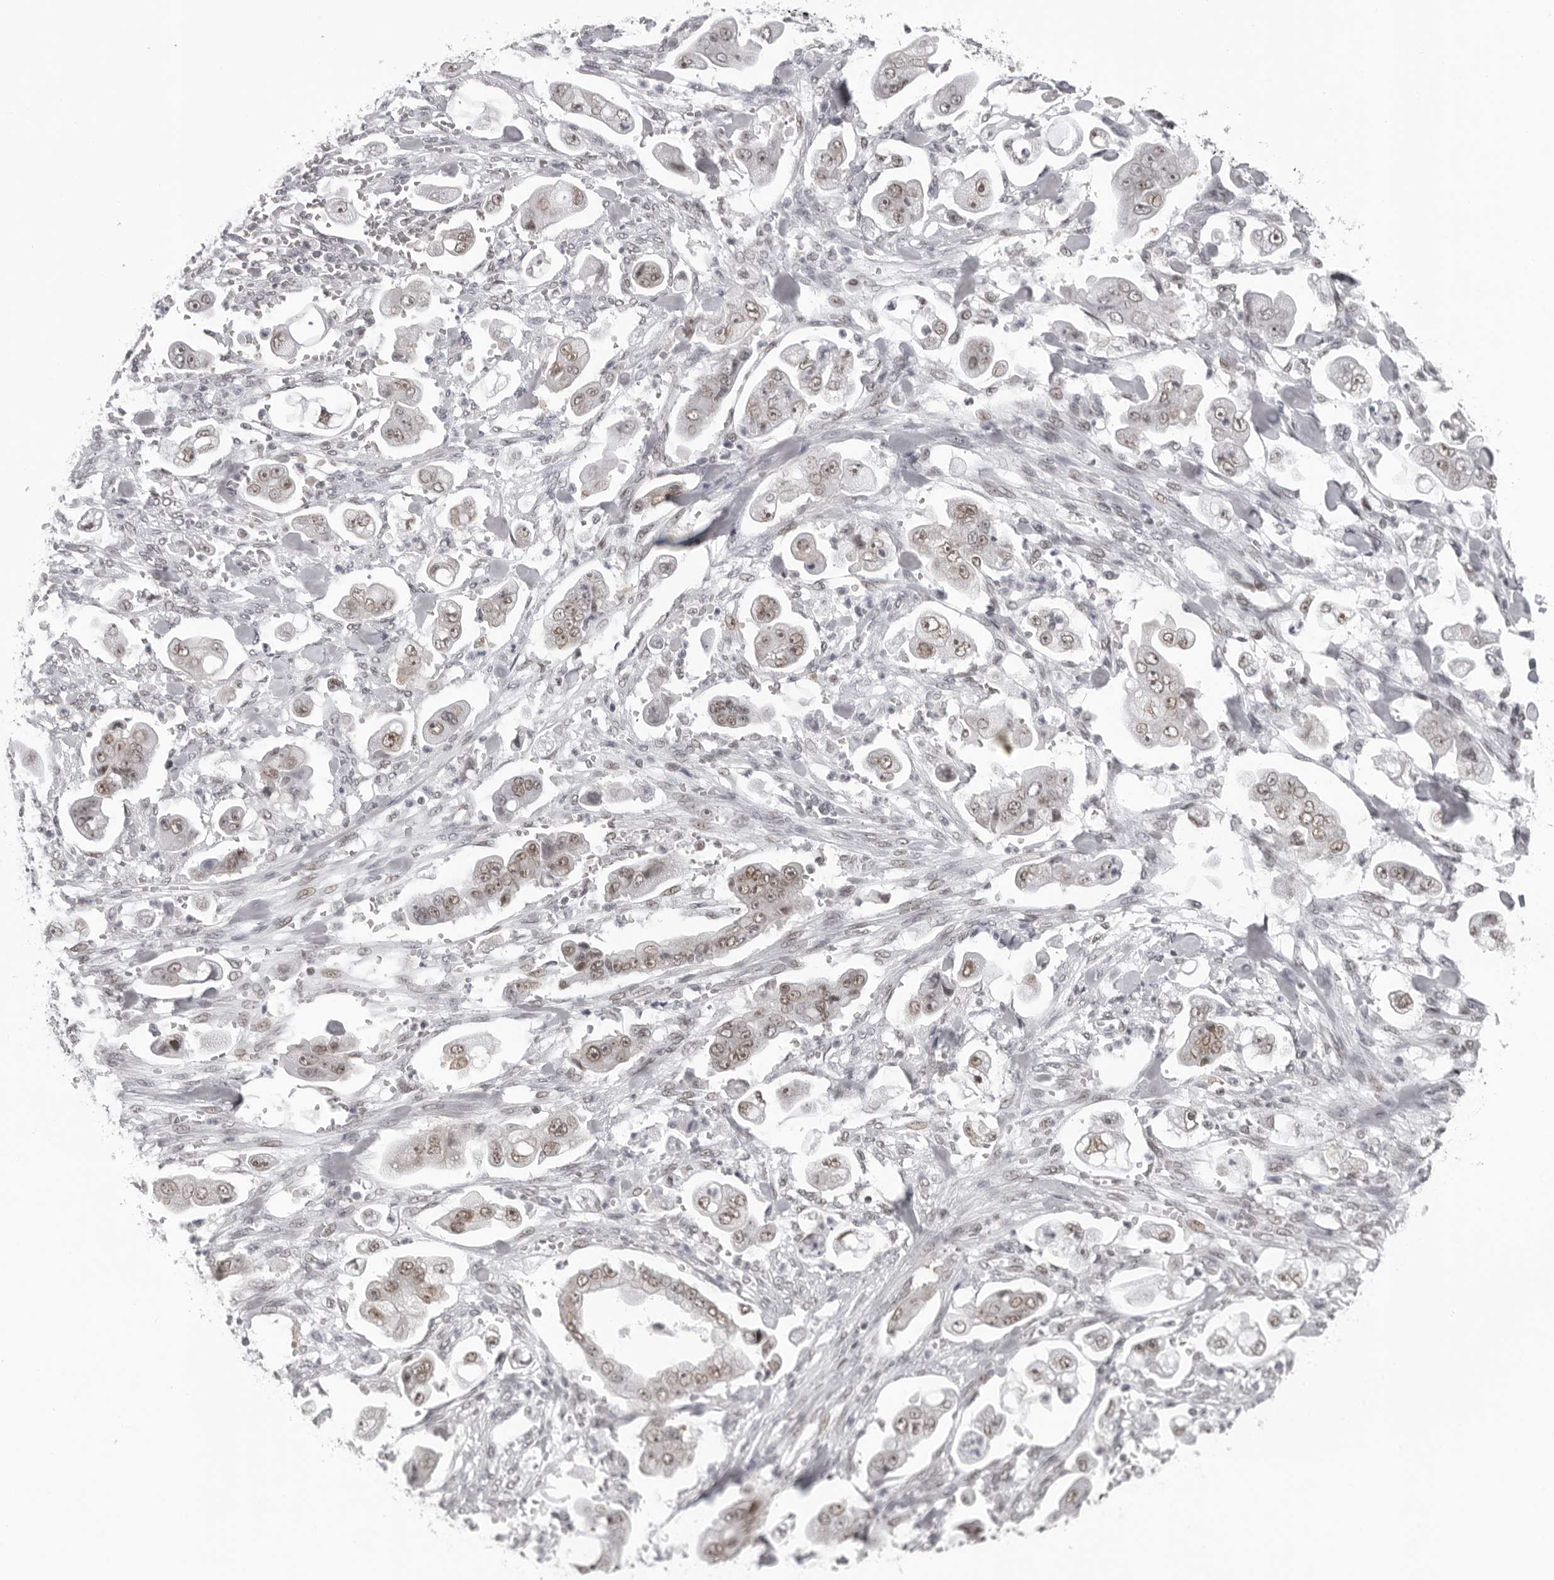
{"staining": {"intensity": "weak", "quantity": ">75%", "location": "nuclear"}, "tissue": "stomach cancer", "cell_type": "Tumor cells", "image_type": "cancer", "snomed": [{"axis": "morphology", "description": "Adenocarcinoma, NOS"}, {"axis": "topography", "description": "Stomach"}], "caption": "Immunohistochemistry (IHC) (DAB) staining of stomach adenocarcinoma shows weak nuclear protein positivity in about >75% of tumor cells. Nuclei are stained in blue.", "gene": "ESPN", "patient": {"sex": "male", "age": 62}}